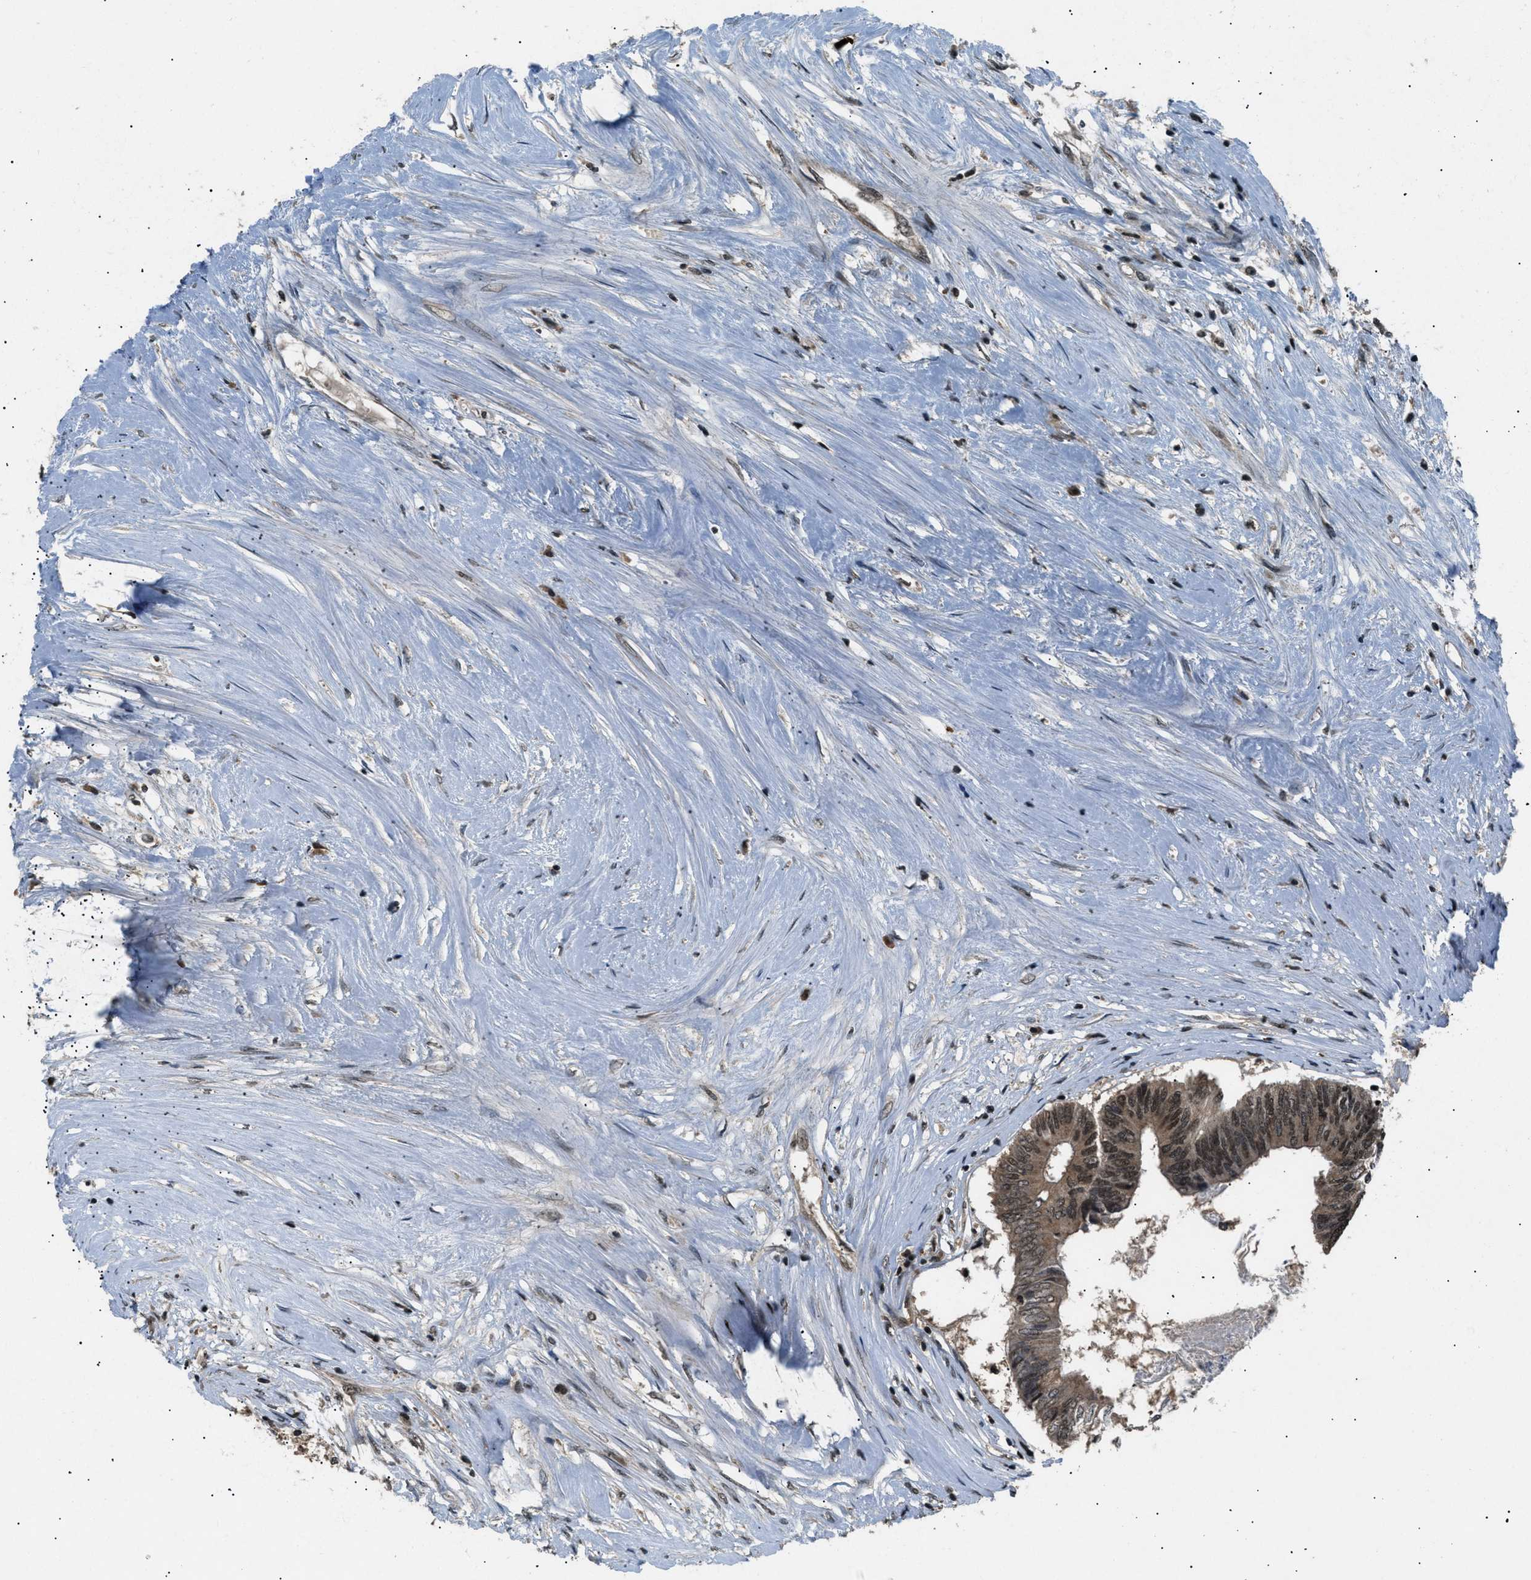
{"staining": {"intensity": "moderate", "quantity": ">75%", "location": "cytoplasmic/membranous,nuclear"}, "tissue": "colorectal cancer", "cell_type": "Tumor cells", "image_type": "cancer", "snomed": [{"axis": "morphology", "description": "Adenocarcinoma, NOS"}, {"axis": "topography", "description": "Rectum"}], "caption": "About >75% of tumor cells in adenocarcinoma (colorectal) reveal moderate cytoplasmic/membranous and nuclear protein expression as visualized by brown immunohistochemical staining.", "gene": "RBM5", "patient": {"sex": "male", "age": 63}}